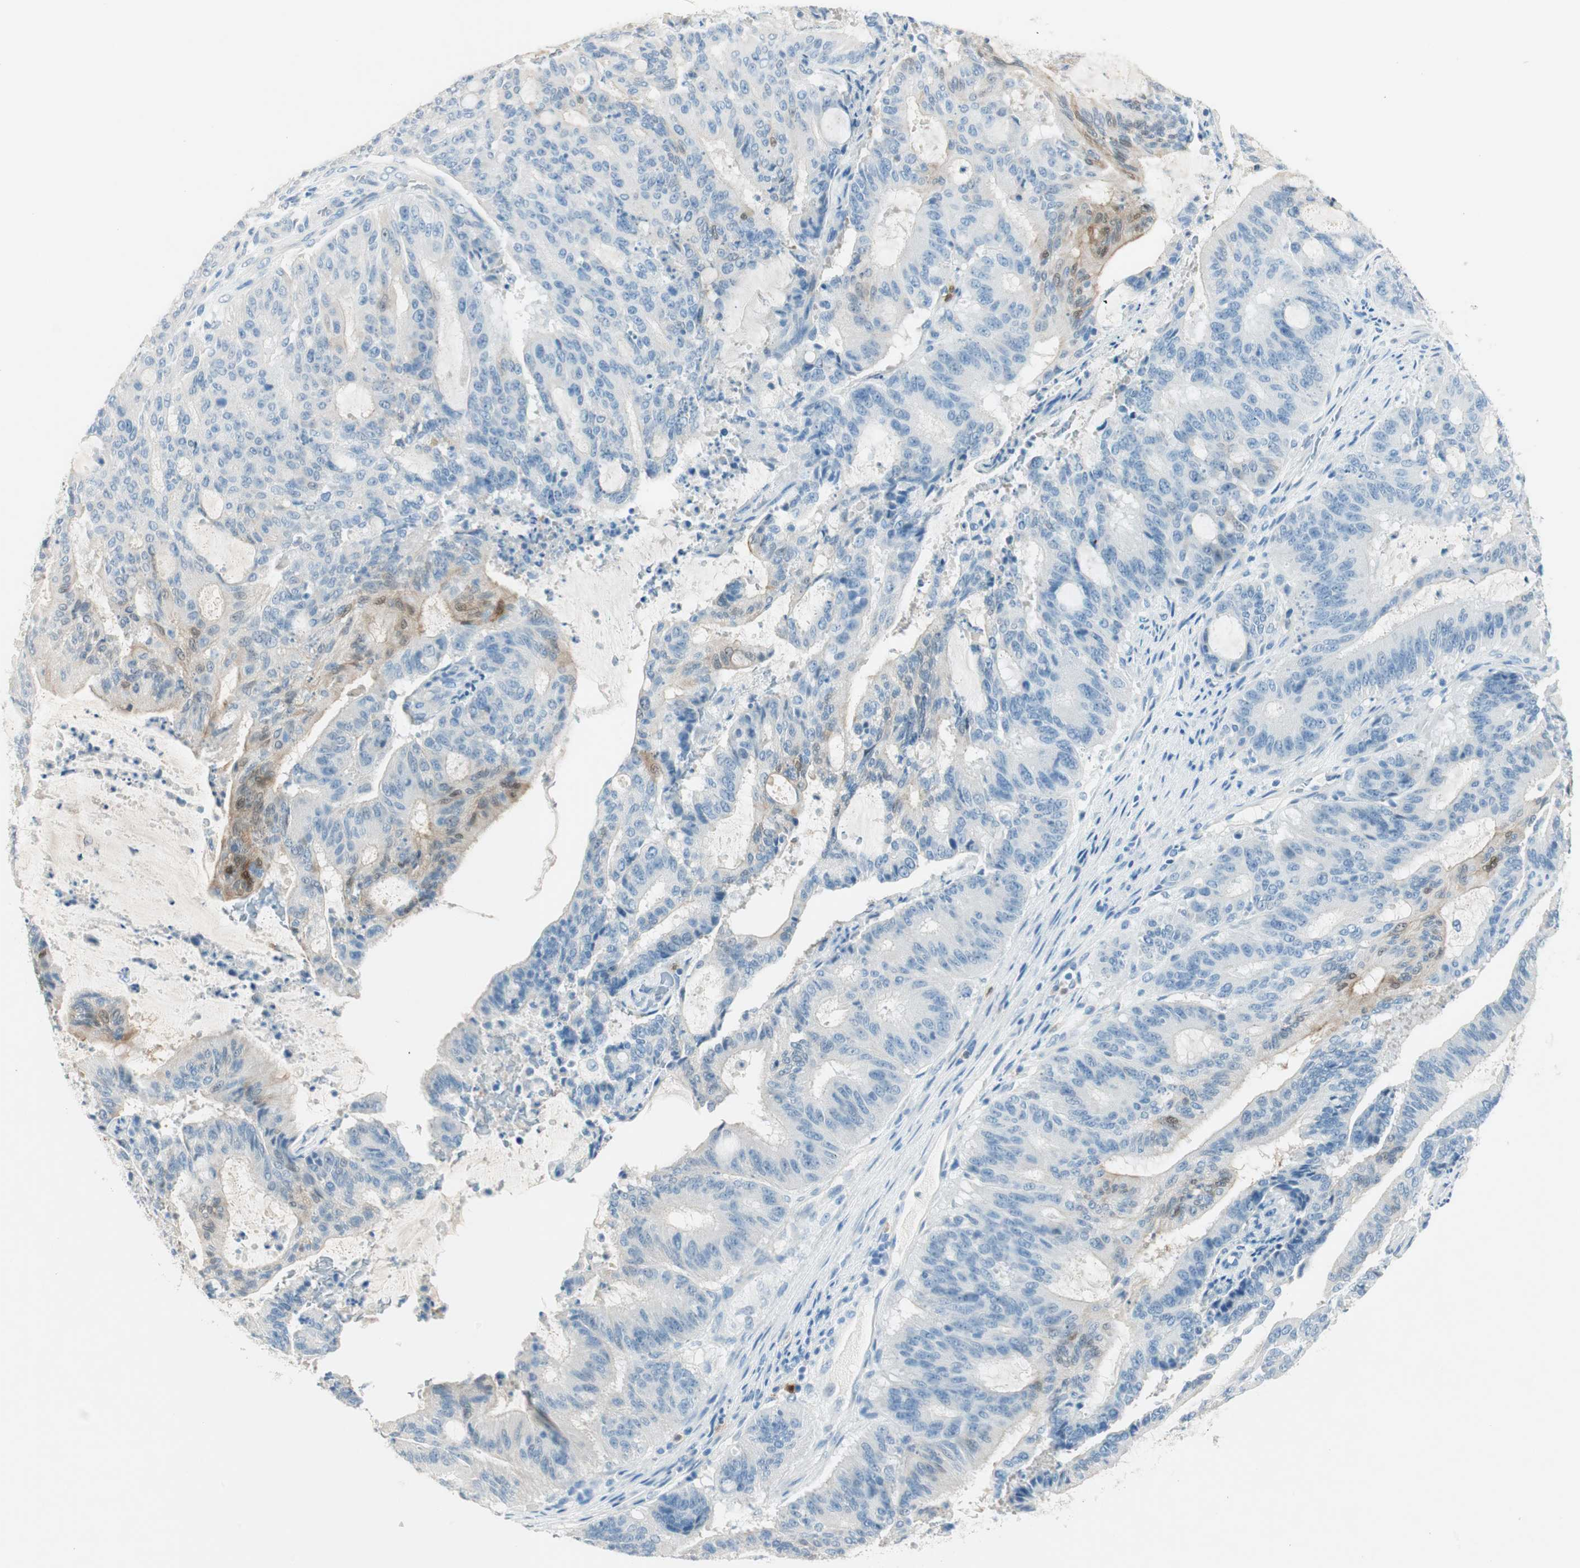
{"staining": {"intensity": "moderate", "quantity": "<25%", "location": "cytoplasmic/membranous,nuclear"}, "tissue": "liver cancer", "cell_type": "Tumor cells", "image_type": "cancer", "snomed": [{"axis": "morphology", "description": "Cholangiocarcinoma"}, {"axis": "topography", "description": "Liver"}], "caption": "Tumor cells reveal low levels of moderate cytoplasmic/membranous and nuclear staining in approximately <25% of cells in human liver cancer (cholangiocarcinoma).", "gene": "HPGD", "patient": {"sex": "female", "age": 73}}